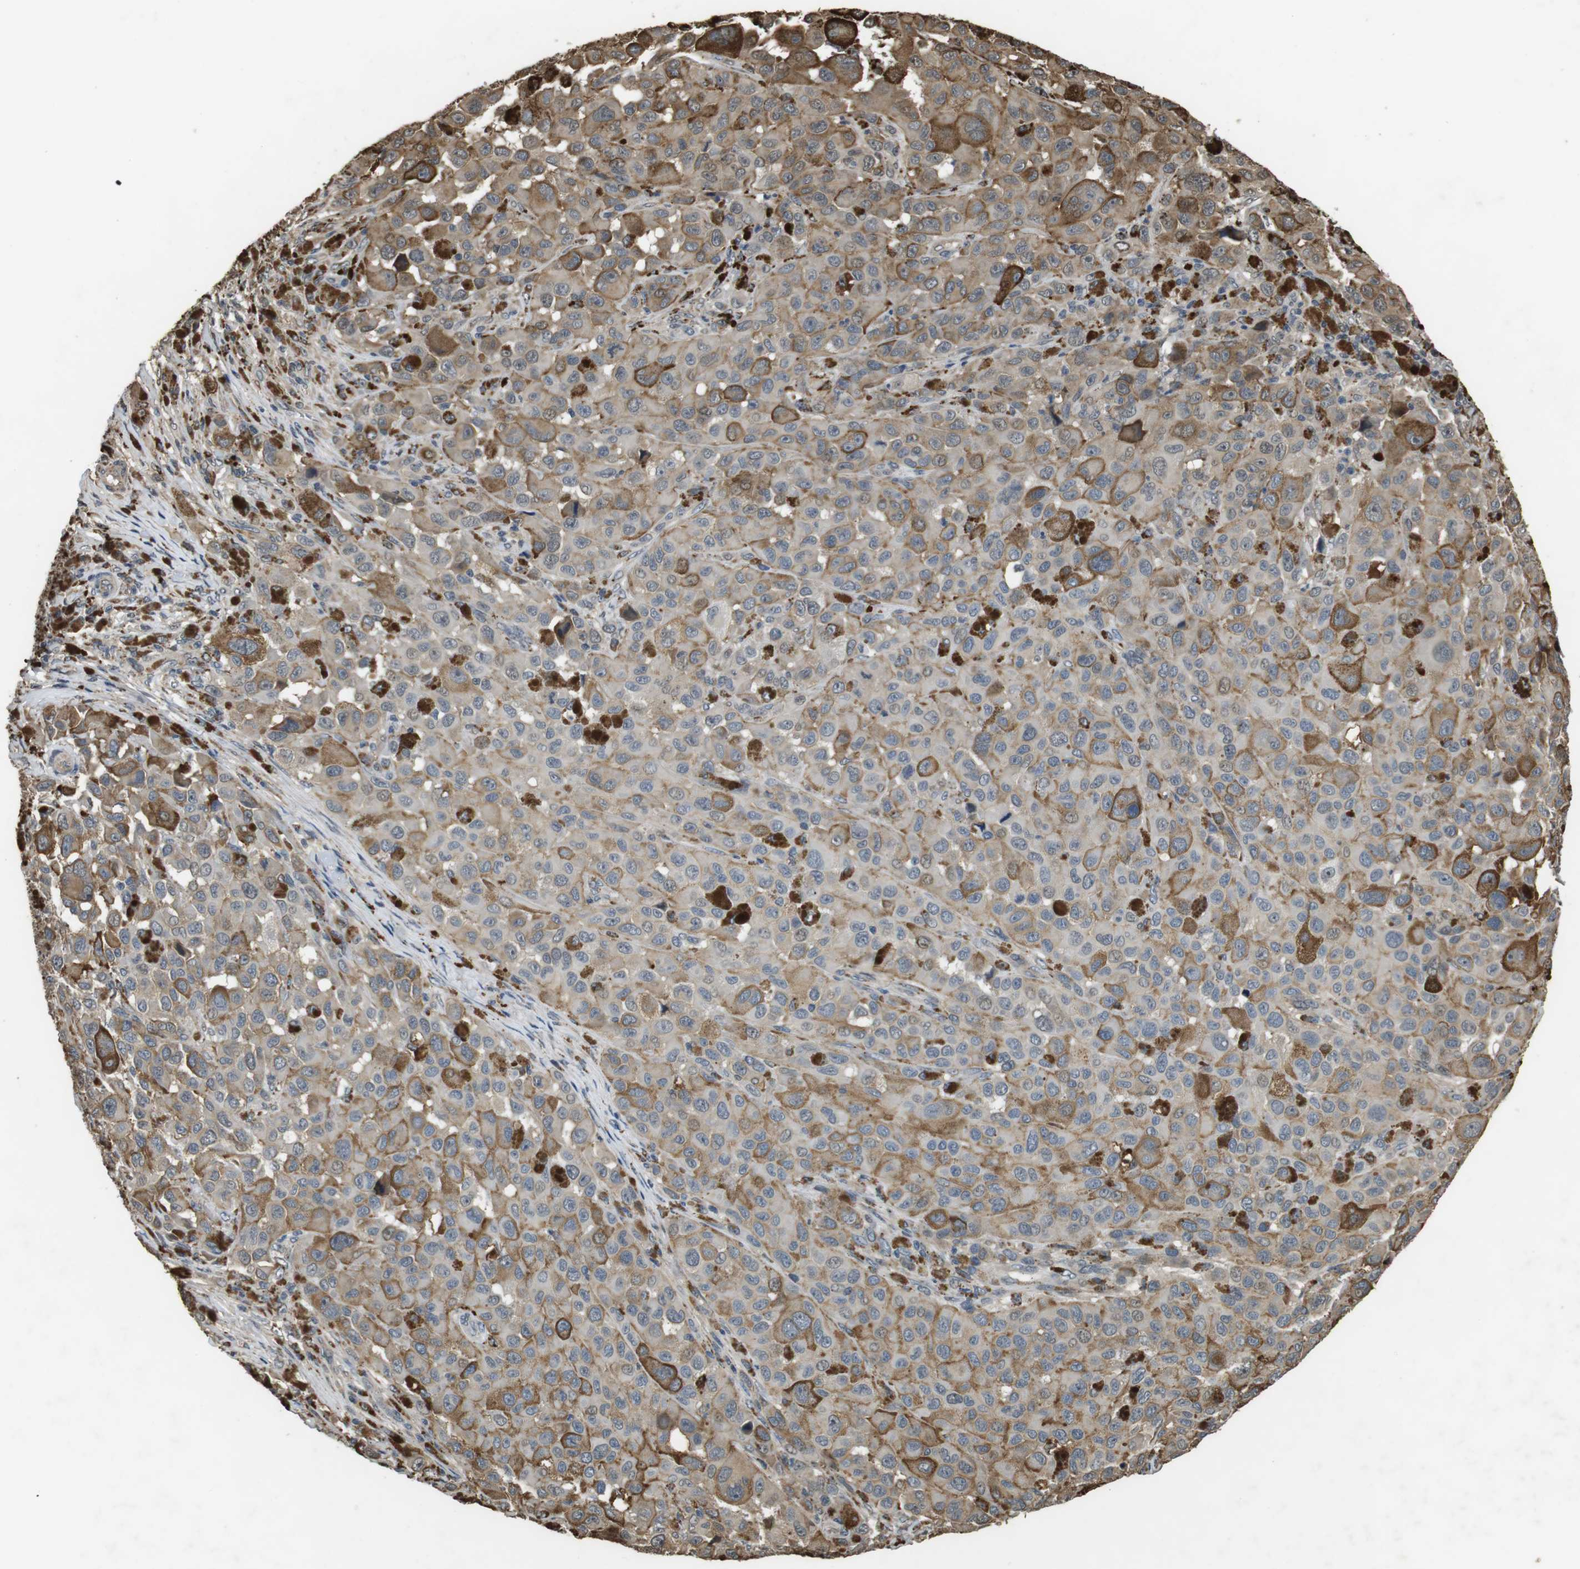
{"staining": {"intensity": "moderate", "quantity": ">75%", "location": "cytoplasmic/membranous,nuclear"}, "tissue": "melanoma", "cell_type": "Tumor cells", "image_type": "cancer", "snomed": [{"axis": "morphology", "description": "Malignant melanoma, NOS"}, {"axis": "topography", "description": "Skin"}], "caption": "There is medium levels of moderate cytoplasmic/membranous and nuclear expression in tumor cells of malignant melanoma, as demonstrated by immunohistochemical staining (brown color).", "gene": "FZD10", "patient": {"sex": "male", "age": 96}}